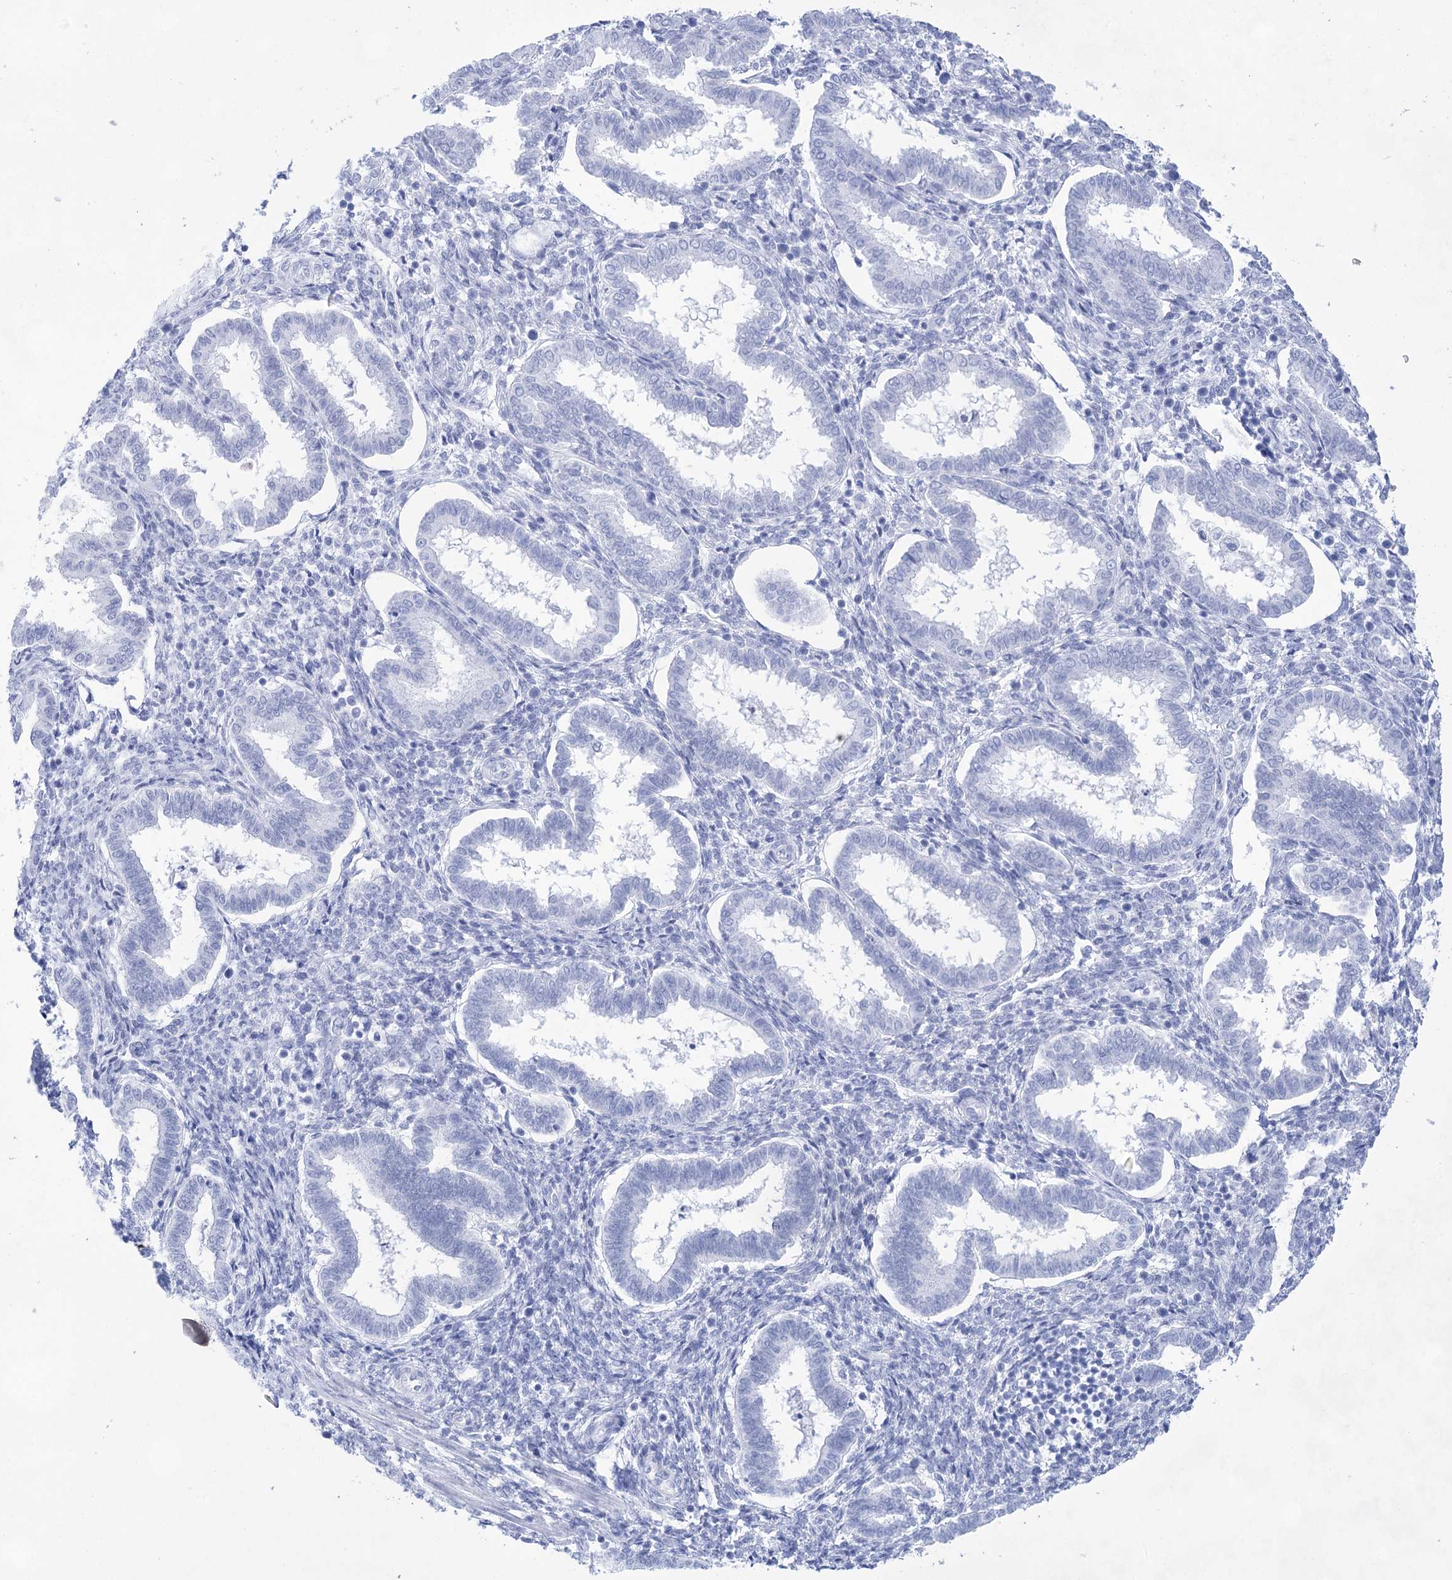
{"staining": {"intensity": "negative", "quantity": "none", "location": "none"}, "tissue": "endometrium", "cell_type": "Cells in endometrial stroma", "image_type": "normal", "snomed": [{"axis": "morphology", "description": "Normal tissue, NOS"}, {"axis": "topography", "description": "Endometrium"}], "caption": "DAB (3,3'-diaminobenzidine) immunohistochemical staining of unremarkable endometrium demonstrates no significant expression in cells in endometrial stroma. Nuclei are stained in blue.", "gene": "LALBA", "patient": {"sex": "female", "age": 24}}